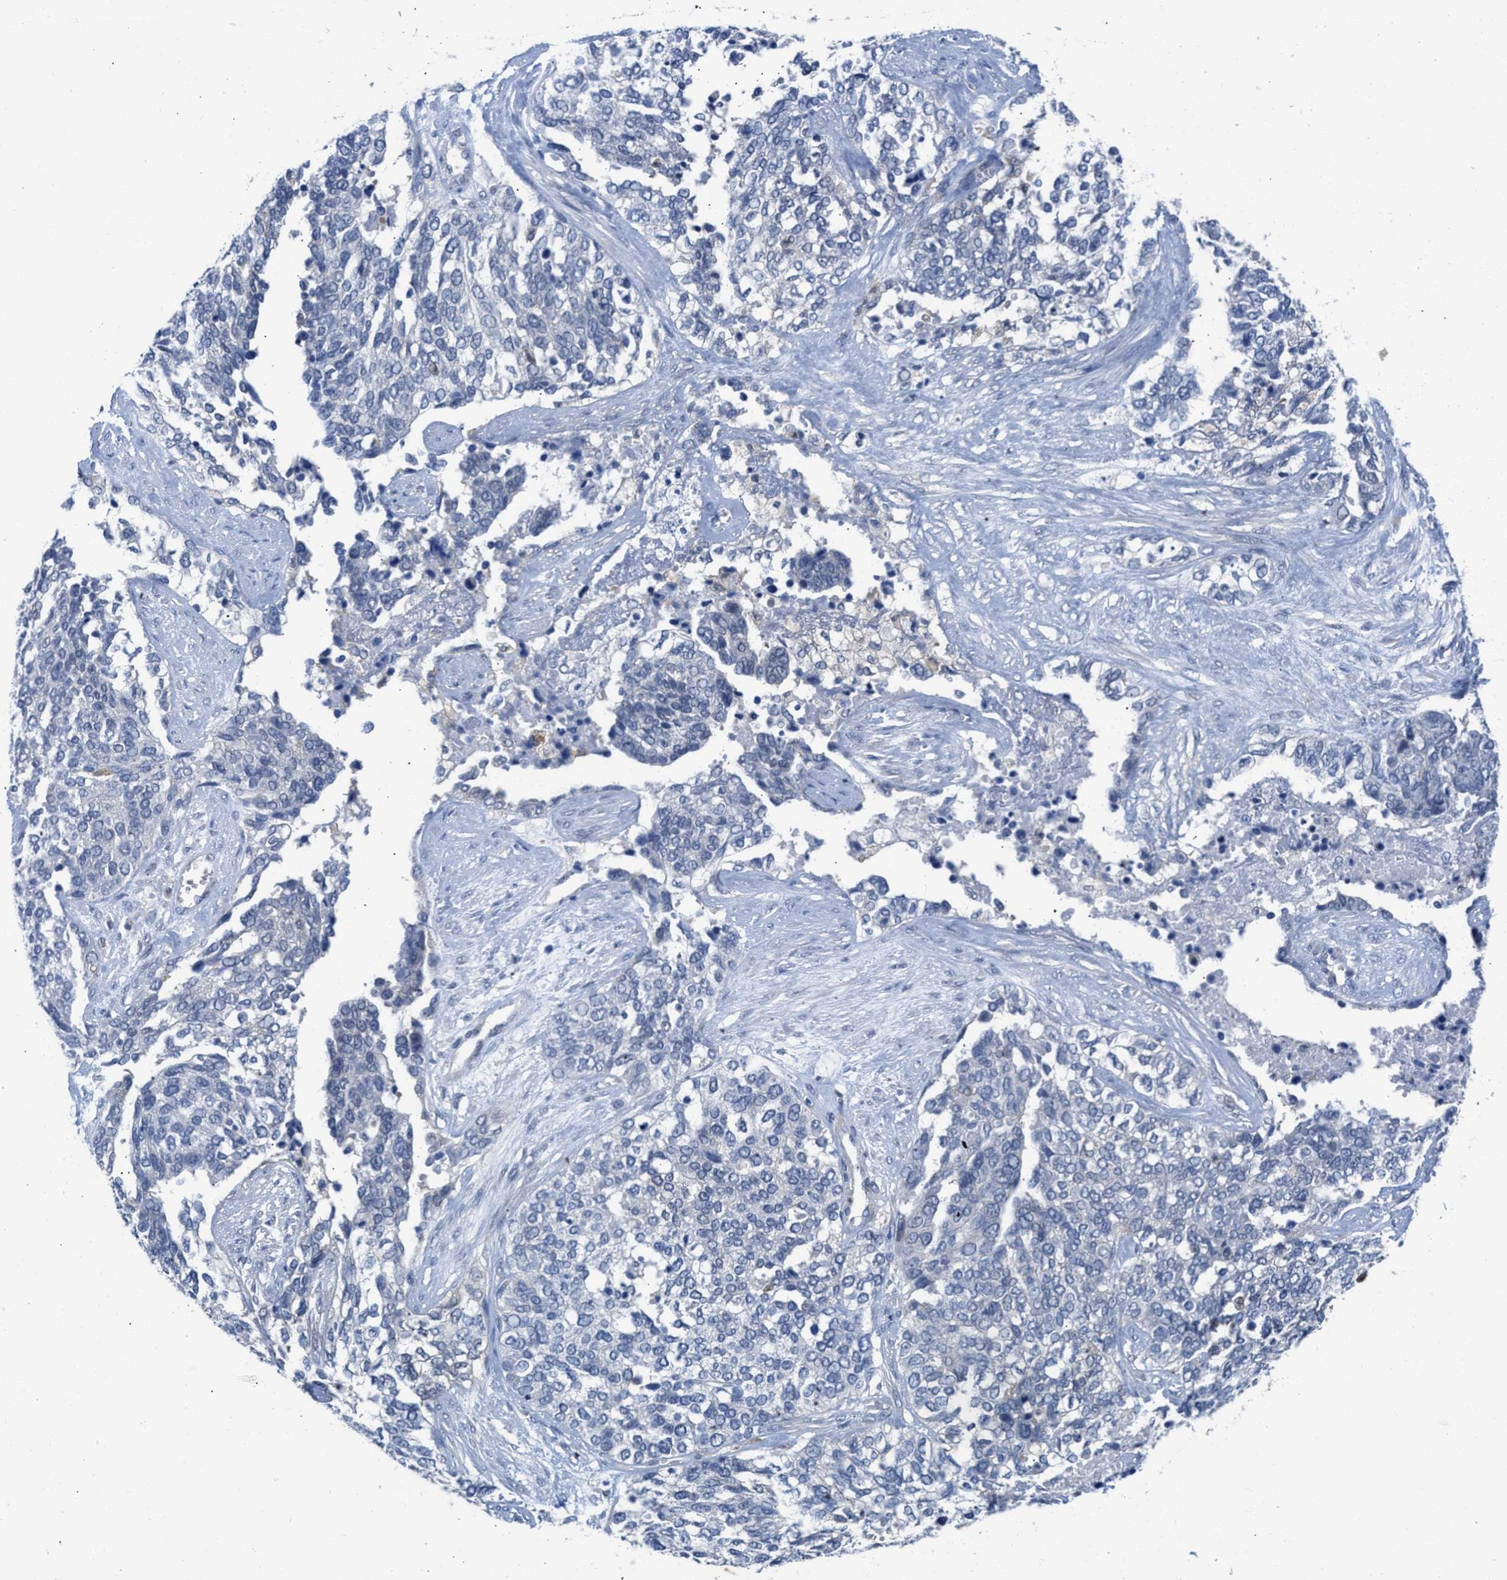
{"staining": {"intensity": "negative", "quantity": "none", "location": "none"}, "tissue": "ovarian cancer", "cell_type": "Tumor cells", "image_type": "cancer", "snomed": [{"axis": "morphology", "description": "Cystadenocarcinoma, serous, NOS"}, {"axis": "topography", "description": "Ovary"}], "caption": "A histopathology image of human ovarian cancer (serous cystadenocarcinoma) is negative for staining in tumor cells. The staining was performed using DAB (3,3'-diaminobenzidine) to visualize the protein expression in brown, while the nuclei were stained in blue with hematoxylin (Magnification: 20x).", "gene": "CBR1", "patient": {"sex": "female", "age": 44}}